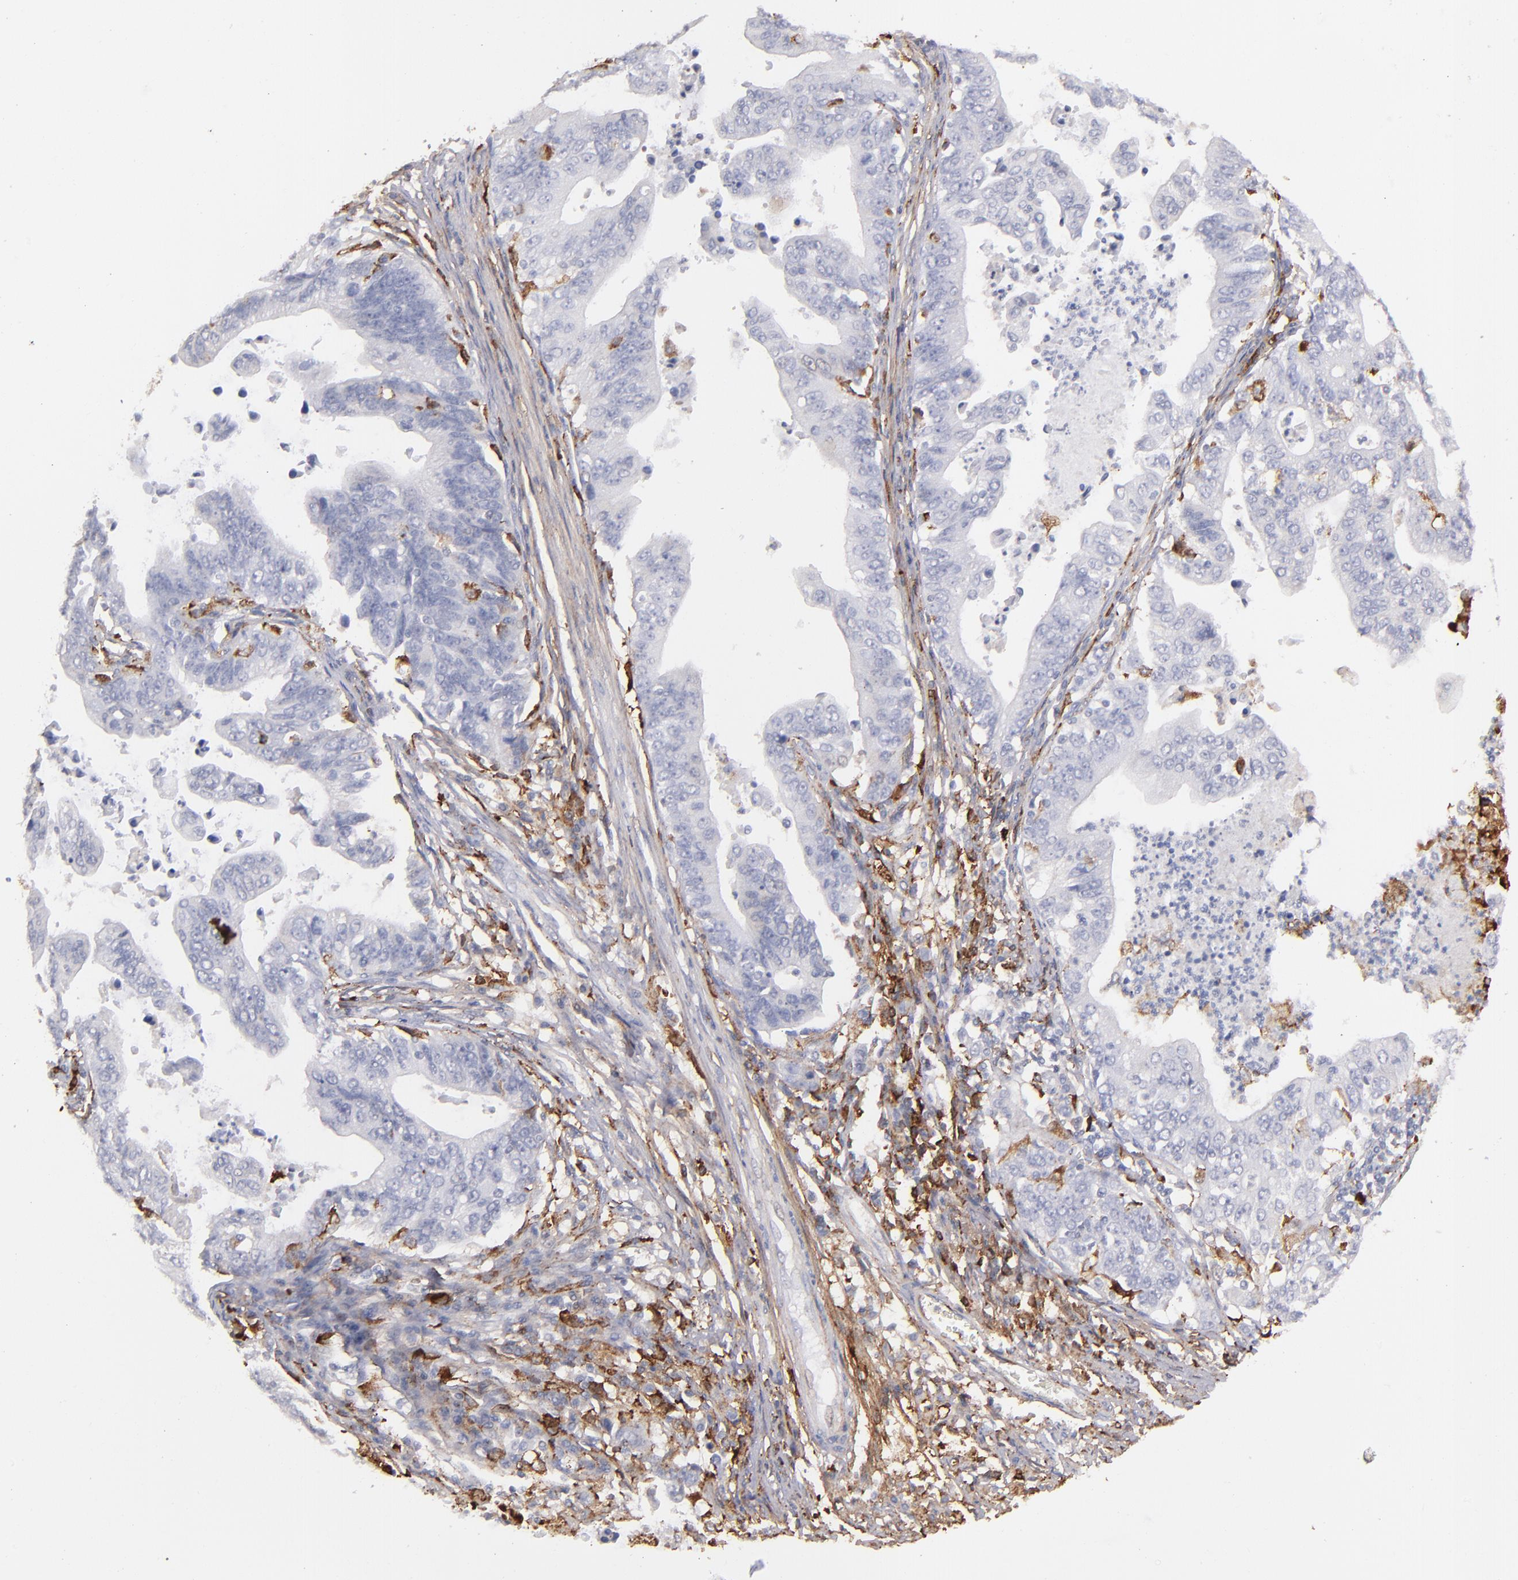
{"staining": {"intensity": "negative", "quantity": "none", "location": "none"}, "tissue": "stomach cancer", "cell_type": "Tumor cells", "image_type": "cancer", "snomed": [{"axis": "morphology", "description": "Adenocarcinoma, NOS"}, {"axis": "topography", "description": "Stomach, upper"}], "caption": "The micrograph reveals no significant expression in tumor cells of stomach adenocarcinoma. Brightfield microscopy of immunohistochemistry (IHC) stained with DAB (3,3'-diaminobenzidine) (brown) and hematoxylin (blue), captured at high magnification.", "gene": "C1QA", "patient": {"sex": "female", "age": 50}}